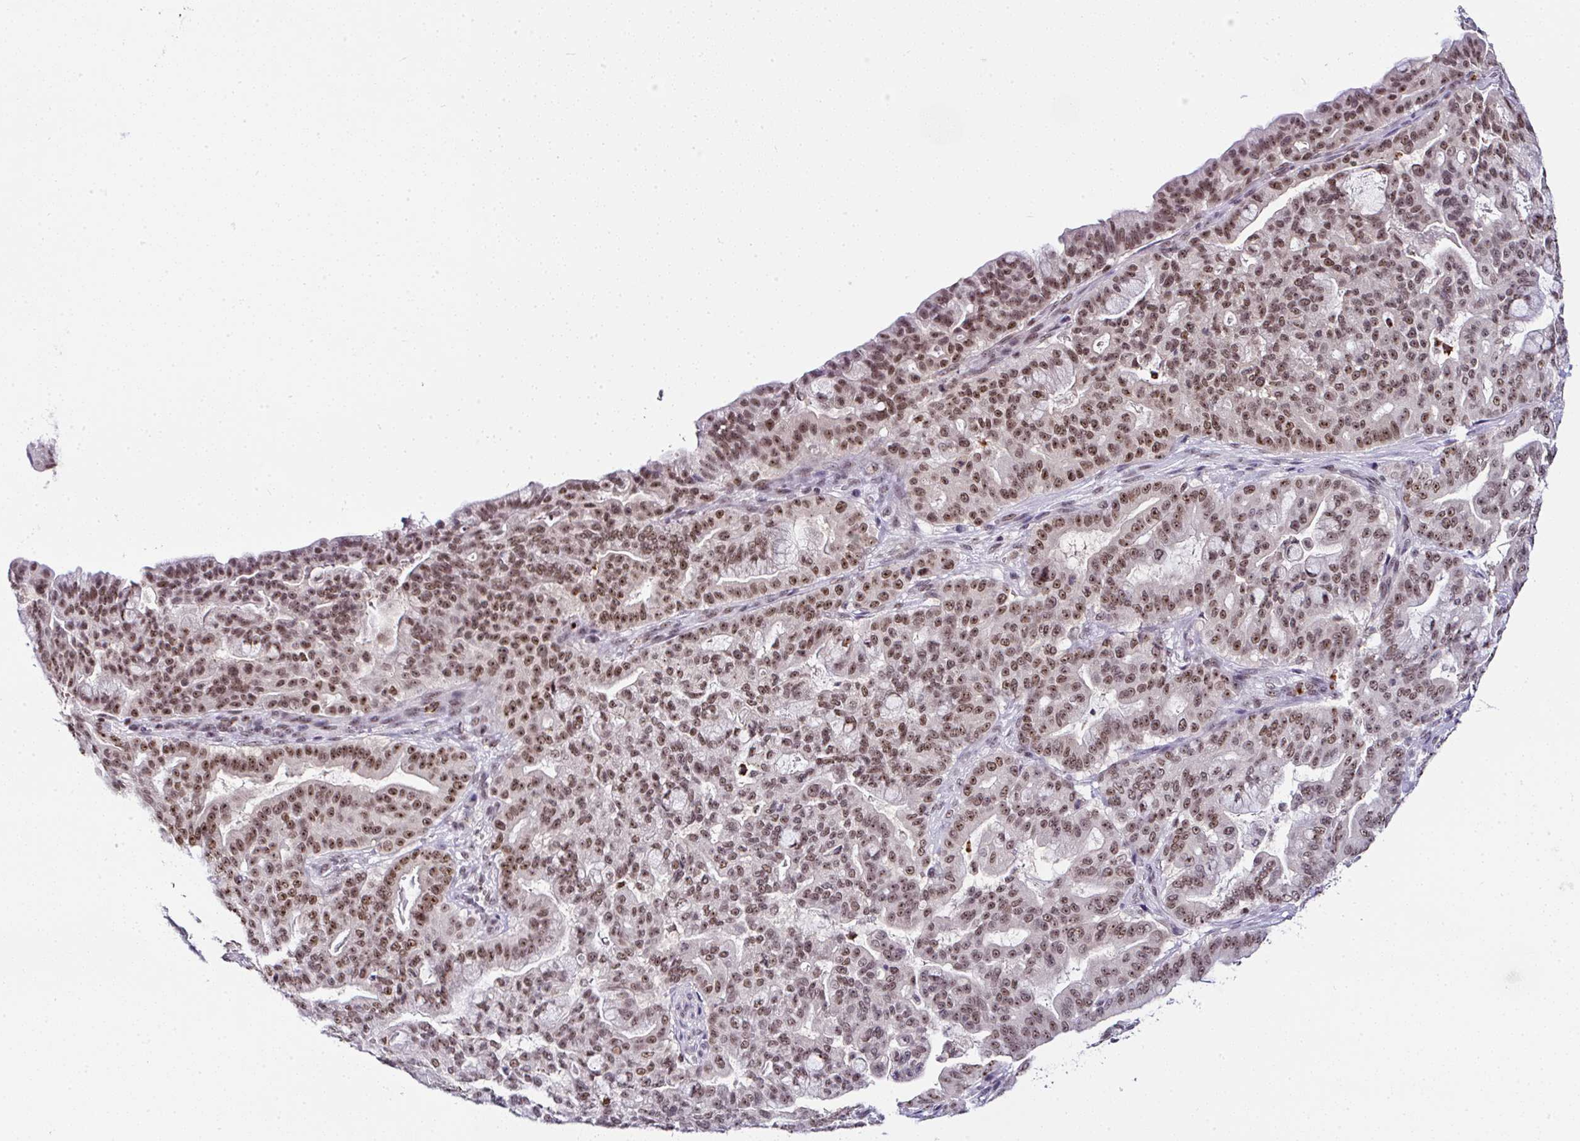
{"staining": {"intensity": "moderate", "quantity": ">75%", "location": "nuclear"}, "tissue": "pancreatic cancer", "cell_type": "Tumor cells", "image_type": "cancer", "snomed": [{"axis": "morphology", "description": "Adenocarcinoma, NOS"}, {"axis": "topography", "description": "Pancreas"}], "caption": "DAB immunohistochemical staining of human pancreatic cancer (adenocarcinoma) exhibits moderate nuclear protein expression in about >75% of tumor cells.", "gene": "PTPN2", "patient": {"sex": "male", "age": 63}}